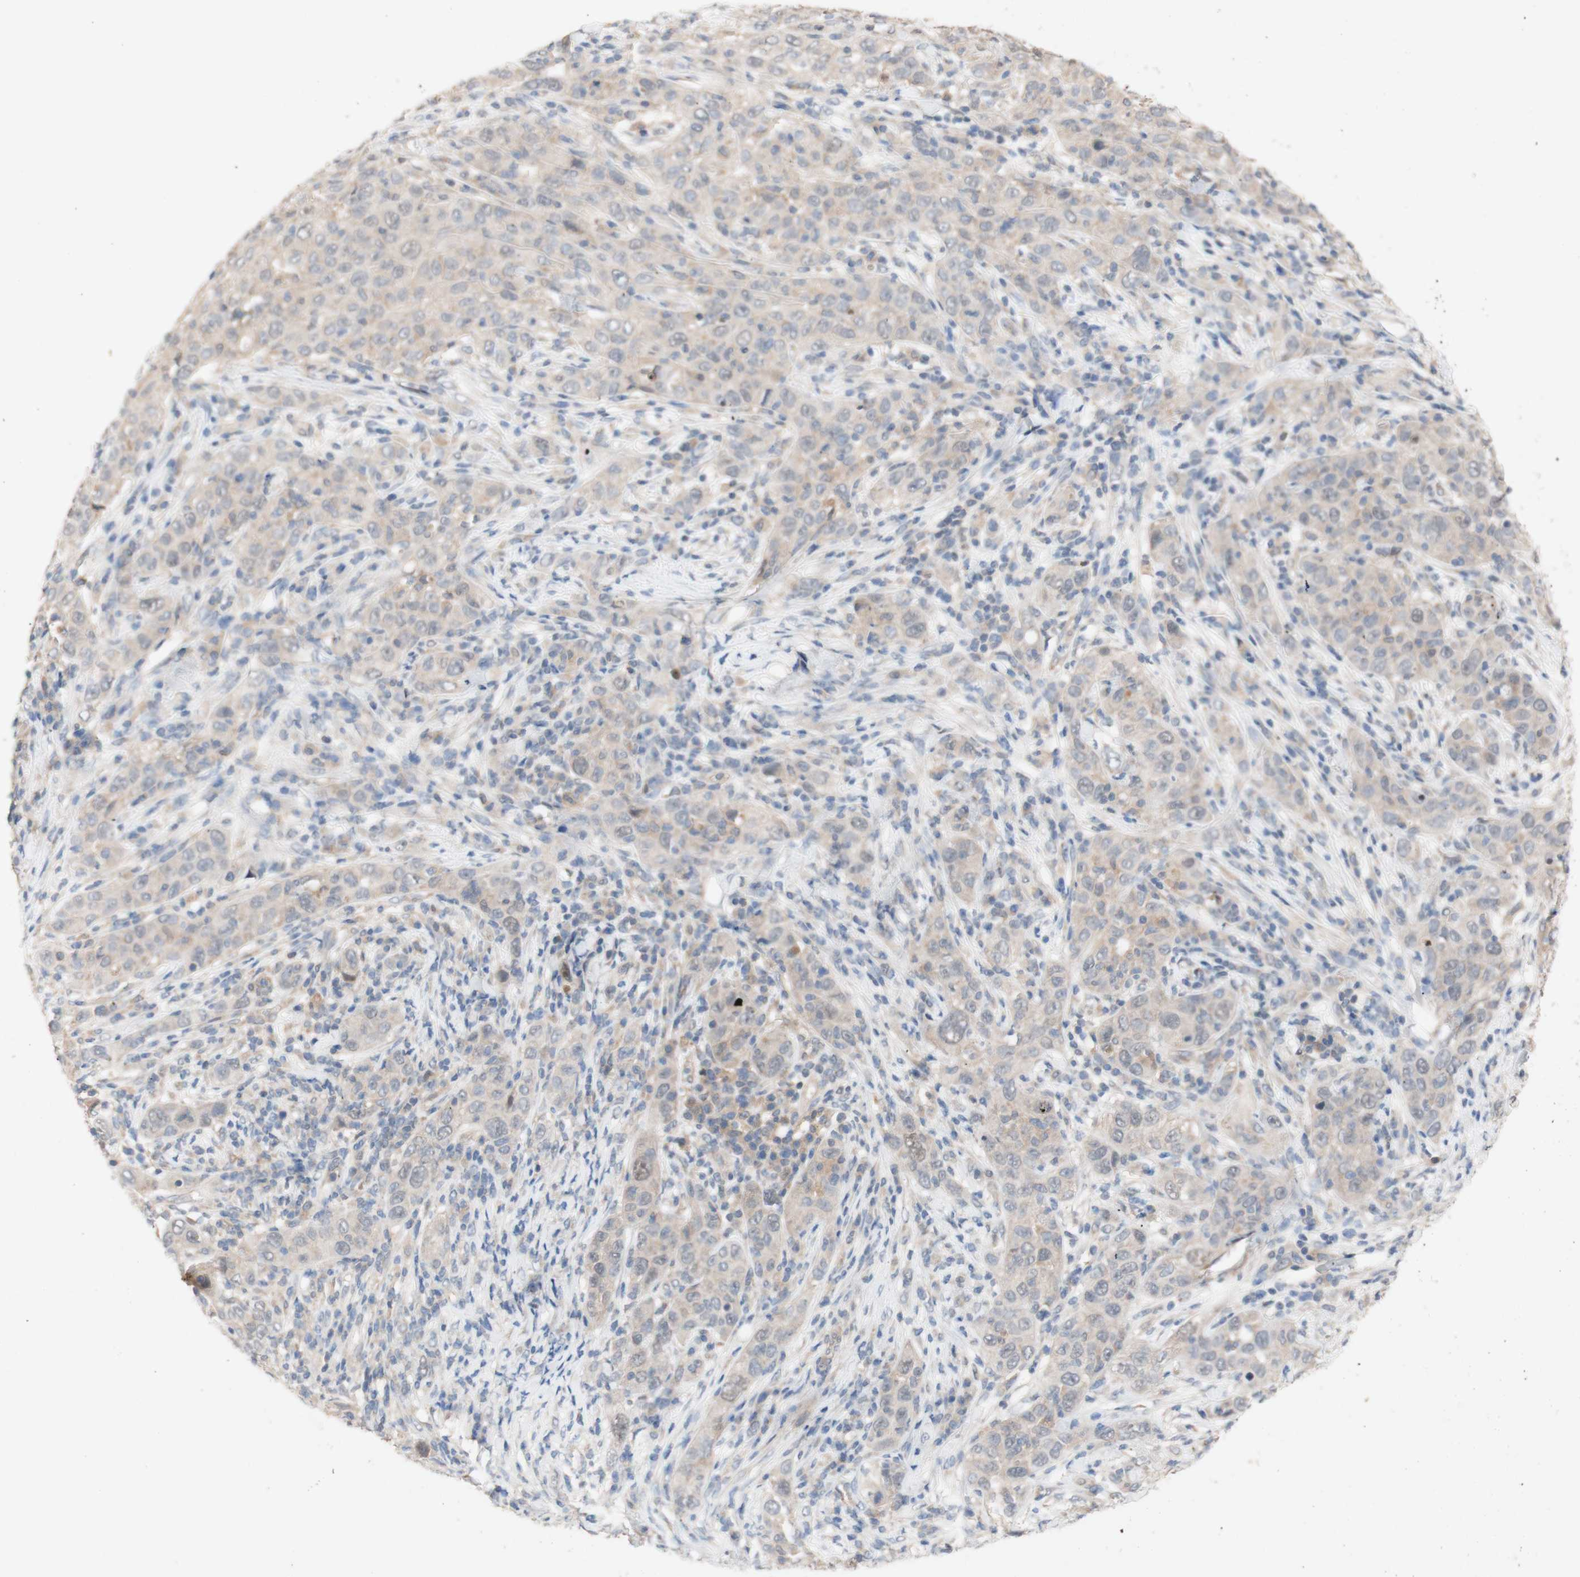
{"staining": {"intensity": "weak", "quantity": "25%-75%", "location": "cytoplasmic/membranous"}, "tissue": "skin cancer", "cell_type": "Tumor cells", "image_type": "cancer", "snomed": [{"axis": "morphology", "description": "Squamous cell carcinoma, NOS"}, {"axis": "topography", "description": "Skin"}], "caption": "Brown immunohistochemical staining in skin cancer reveals weak cytoplasmic/membranous expression in about 25%-75% of tumor cells.", "gene": "PEX2", "patient": {"sex": "female", "age": 88}}